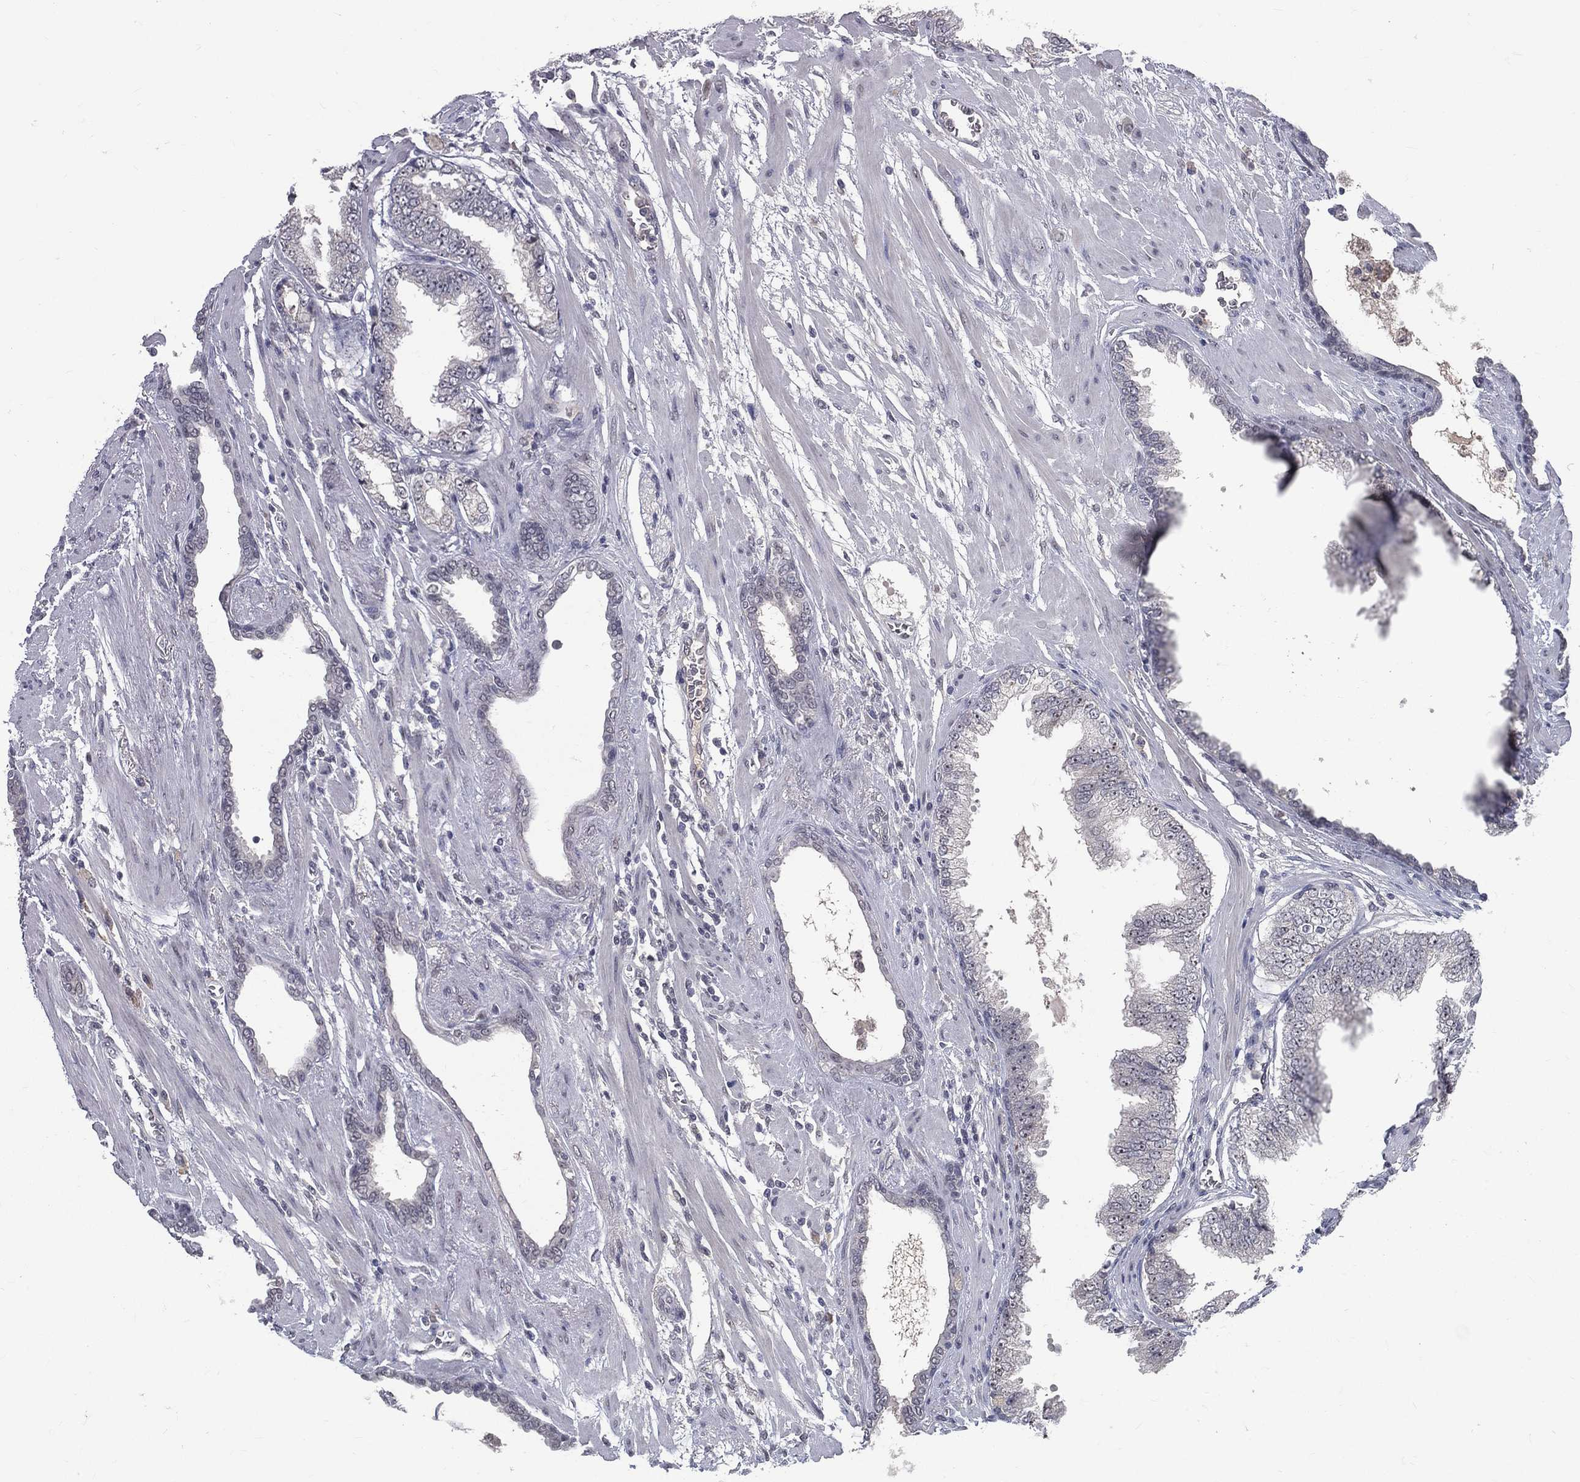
{"staining": {"intensity": "negative", "quantity": "none", "location": "none"}, "tissue": "prostate cancer", "cell_type": "Tumor cells", "image_type": "cancer", "snomed": [{"axis": "morphology", "description": "Adenocarcinoma, Low grade"}, {"axis": "topography", "description": "Prostate"}], "caption": "This is an IHC photomicrograph of prostate cancer. There is no expression in tumor cells.", "gene": "DSG4", "patient": {"sex": "male", "age": 69}}